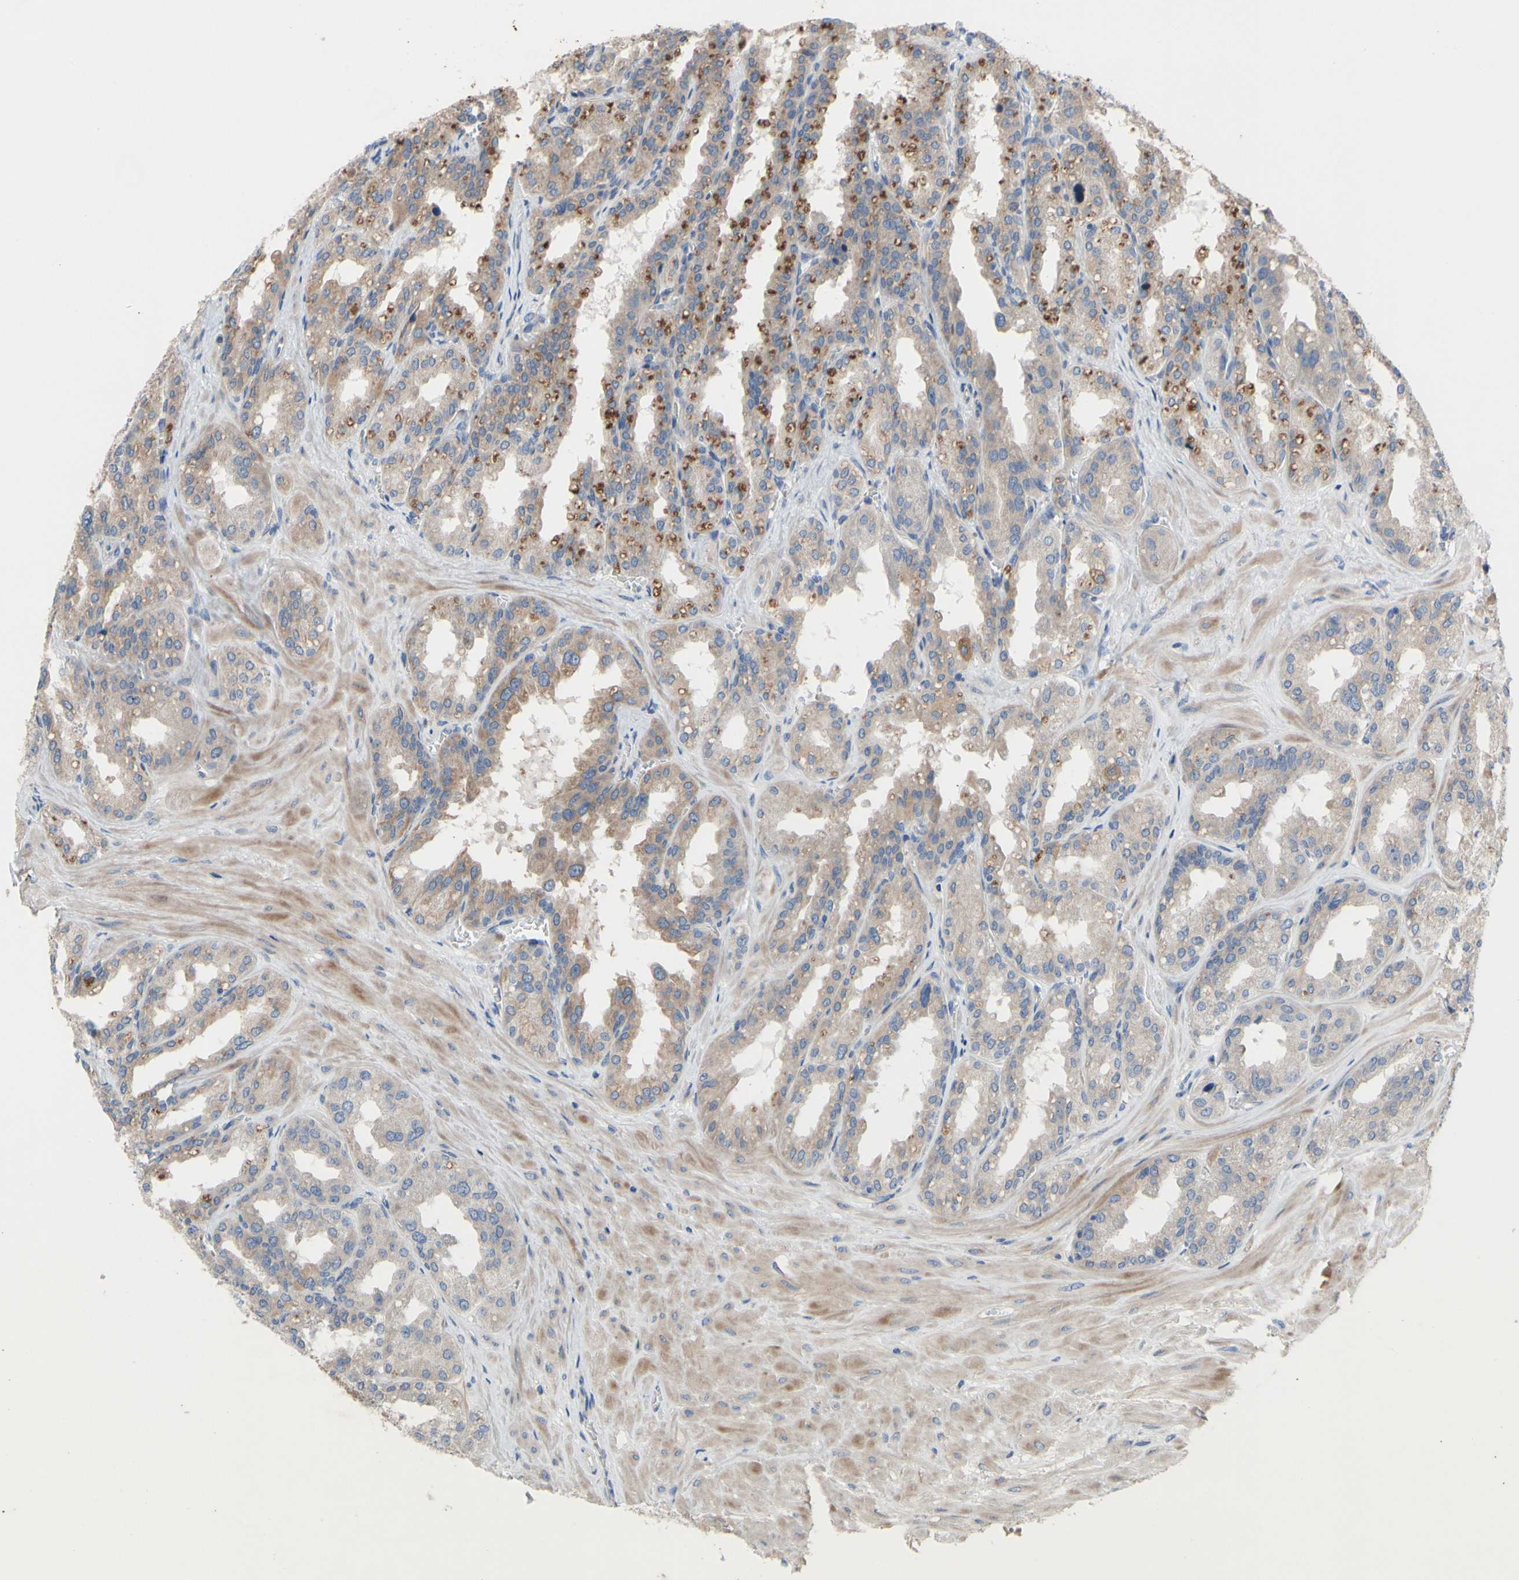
{"staining": {"intensity": "moderate", "quantity": ">75%", "location": "cytoplasmic/membranous"}, "tissue": "seminal vesicle", "cell_type": "Glandular cells", "image_type": "normal", "snomed": [{"axis": "morphology", "description": "Normal tissue, NOS"}, {"axis": "topography", "description": "Prostate"}, {"axis": "topography", "description": "Seminal veicle"}], "caption": "High-power microscopy captured an immunohistochemistry histopathology image of benign seminal vesicle, revealing moderate cytoplasmic/membranous expression in about >75% of glandular cells. (Stains: DAB in brown, nuclei in blue, Microscopy: brightfield microscopy at high magnification).", "gene": "TTC14", "patient": {"sex": "male", "age": 51}}